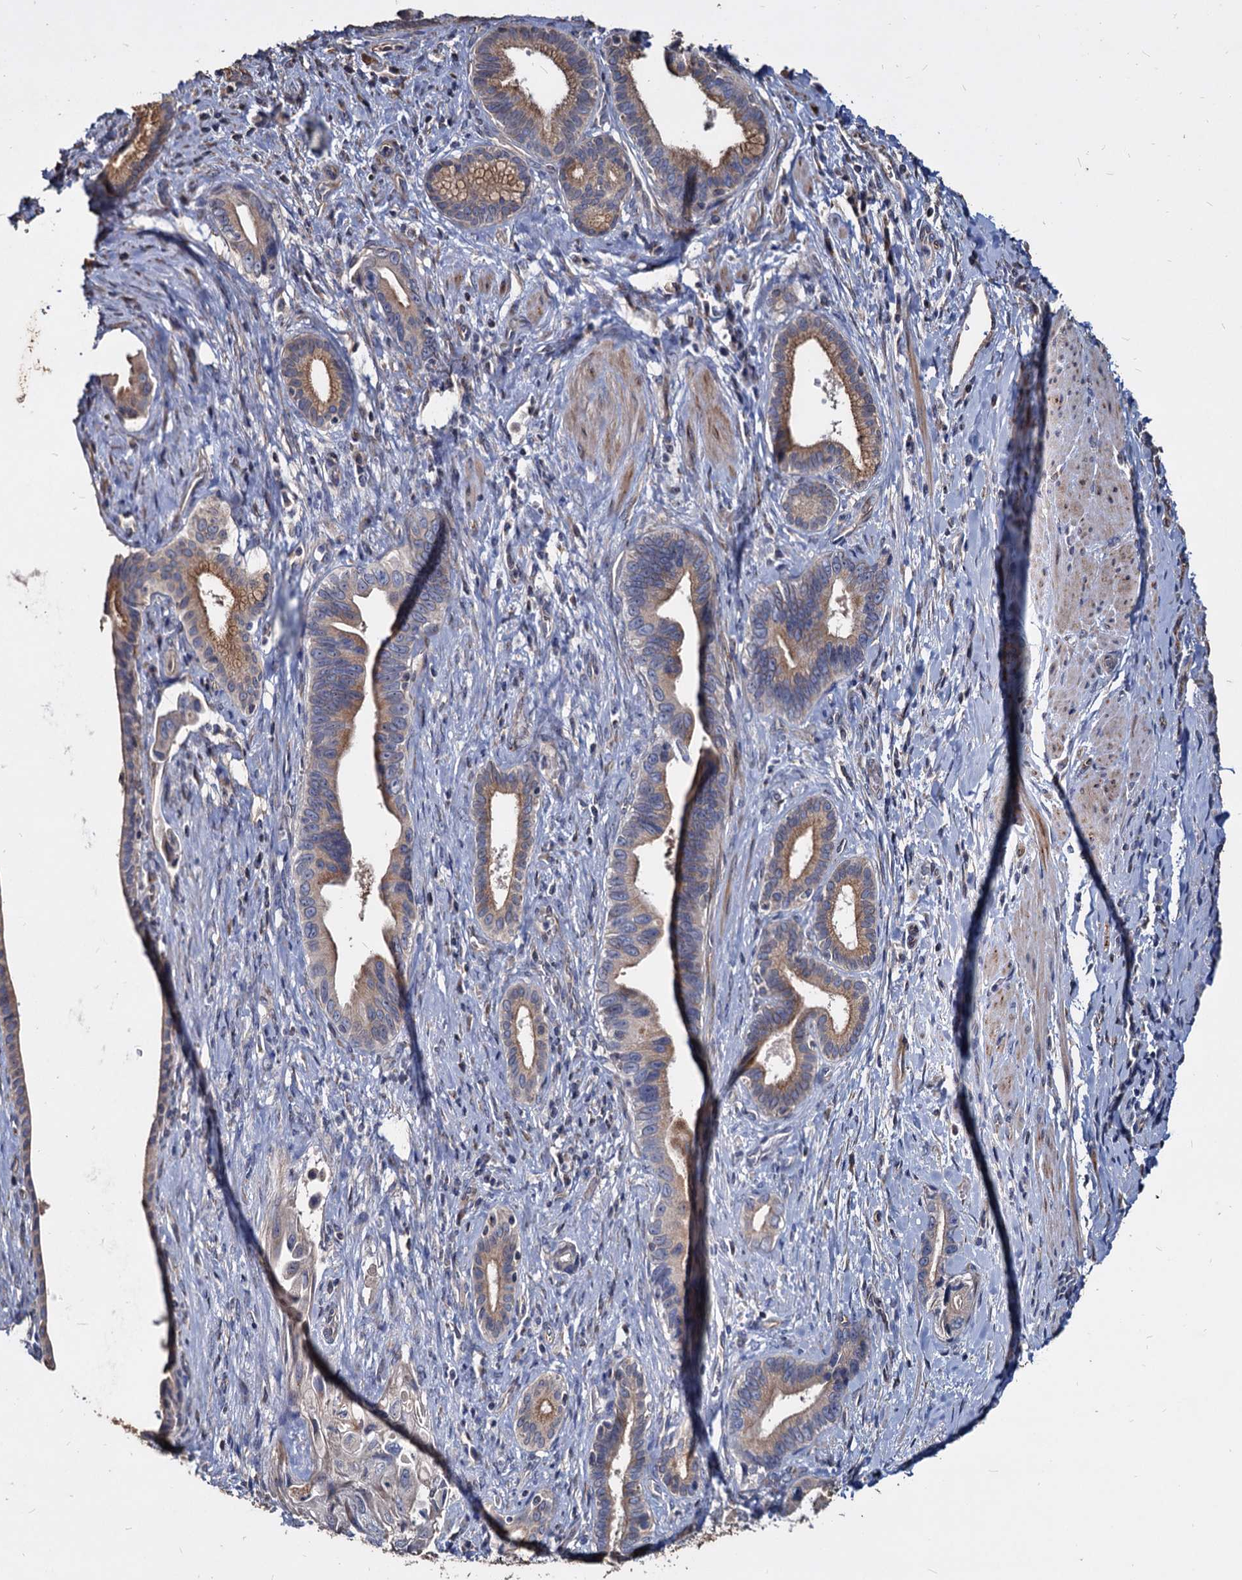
{"staining": {"intensity": "moderate", "quantity": "25%-75%", "location": "cytoplasmic/membranous"}, "tissue": "pancreatic cancer", "cell_type": "Tumor cells", "image_type": "cancer", "snomed": [{"axis": "morphology", "description": "Adenocarcinoma, NOS"}, {"axis": "topography", "description": "Pancreas"}], "caption": "Immunohistochemical staining of adenocarcinoma (pancreatic) exhibits medium levels of moderate cytoplasmic/membranous staining in about 25%-75% of tumor cells.", "gene": "DEPDC4", "patient": {"sex": "female", "age": 55}}